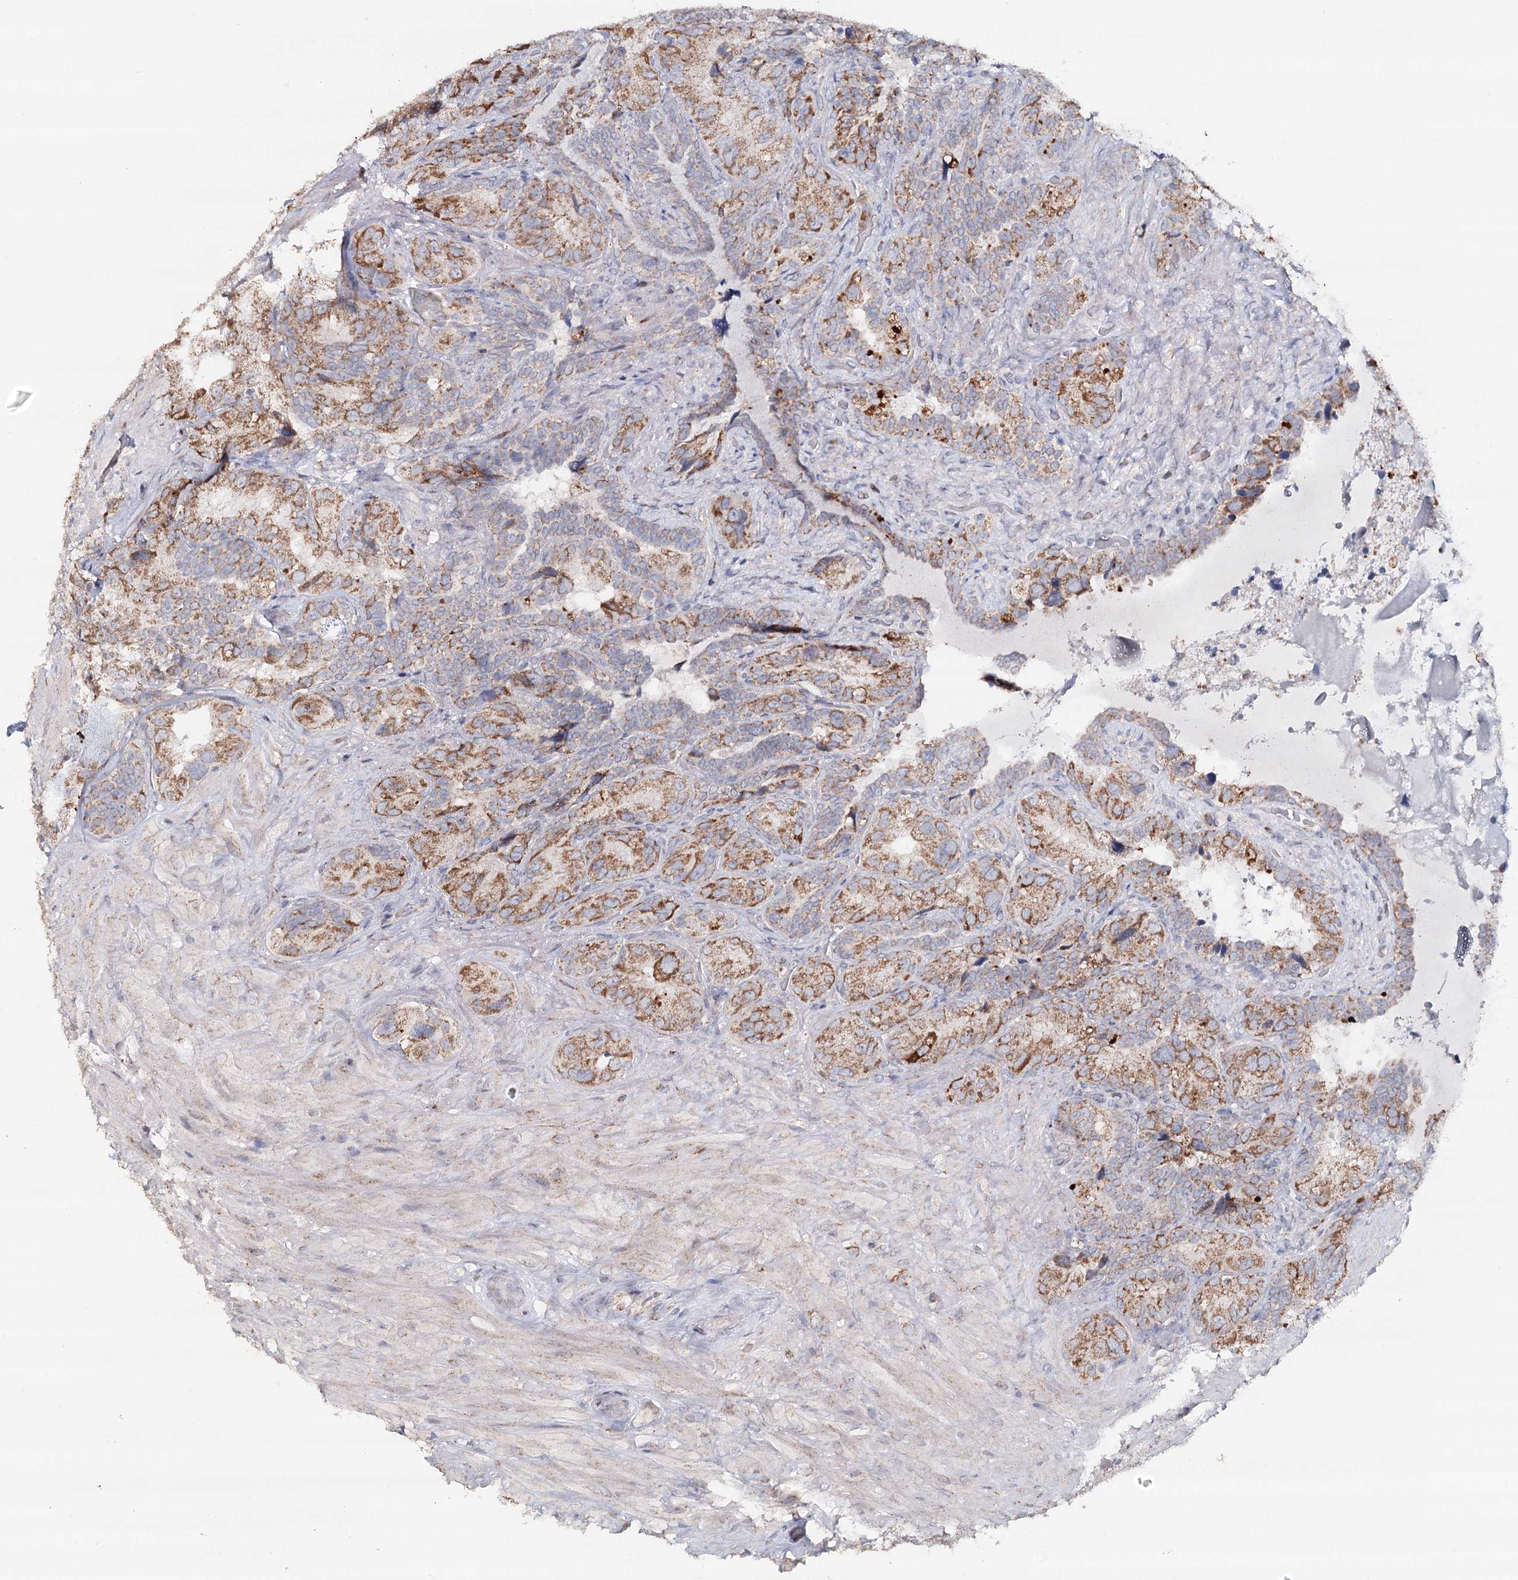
{"staining": {"intensity": "moderate", "quantity": "25%-75%", "location": "cytoplasmic/membranous"}, "tissue": "seminal vesicle", "cell_type": "Glandular cells", "image_type": "normal", "snomed": [{"axis": "morphology", "description": "Normal tissue, NOS"}, {"axis": "topography", "description": "Seminal veicle"}, {"axis": "topography", "description": "Peripheral nerve tissue"}], "caption": "The micrograph exhibits immunohistochemical staining of benign seminal vesicle. There is moderate cytoplasmic/membranous expression is appreciated in about 25%-75% of glandular cells. Using DAB (3,3'-diaminobenzidine) (brown) and hematoxylin (blue) stains, captured at high magnification using brightfield microscopy.", "gene": "MMP25", "patient": {"sex": "male", "age": 67}}